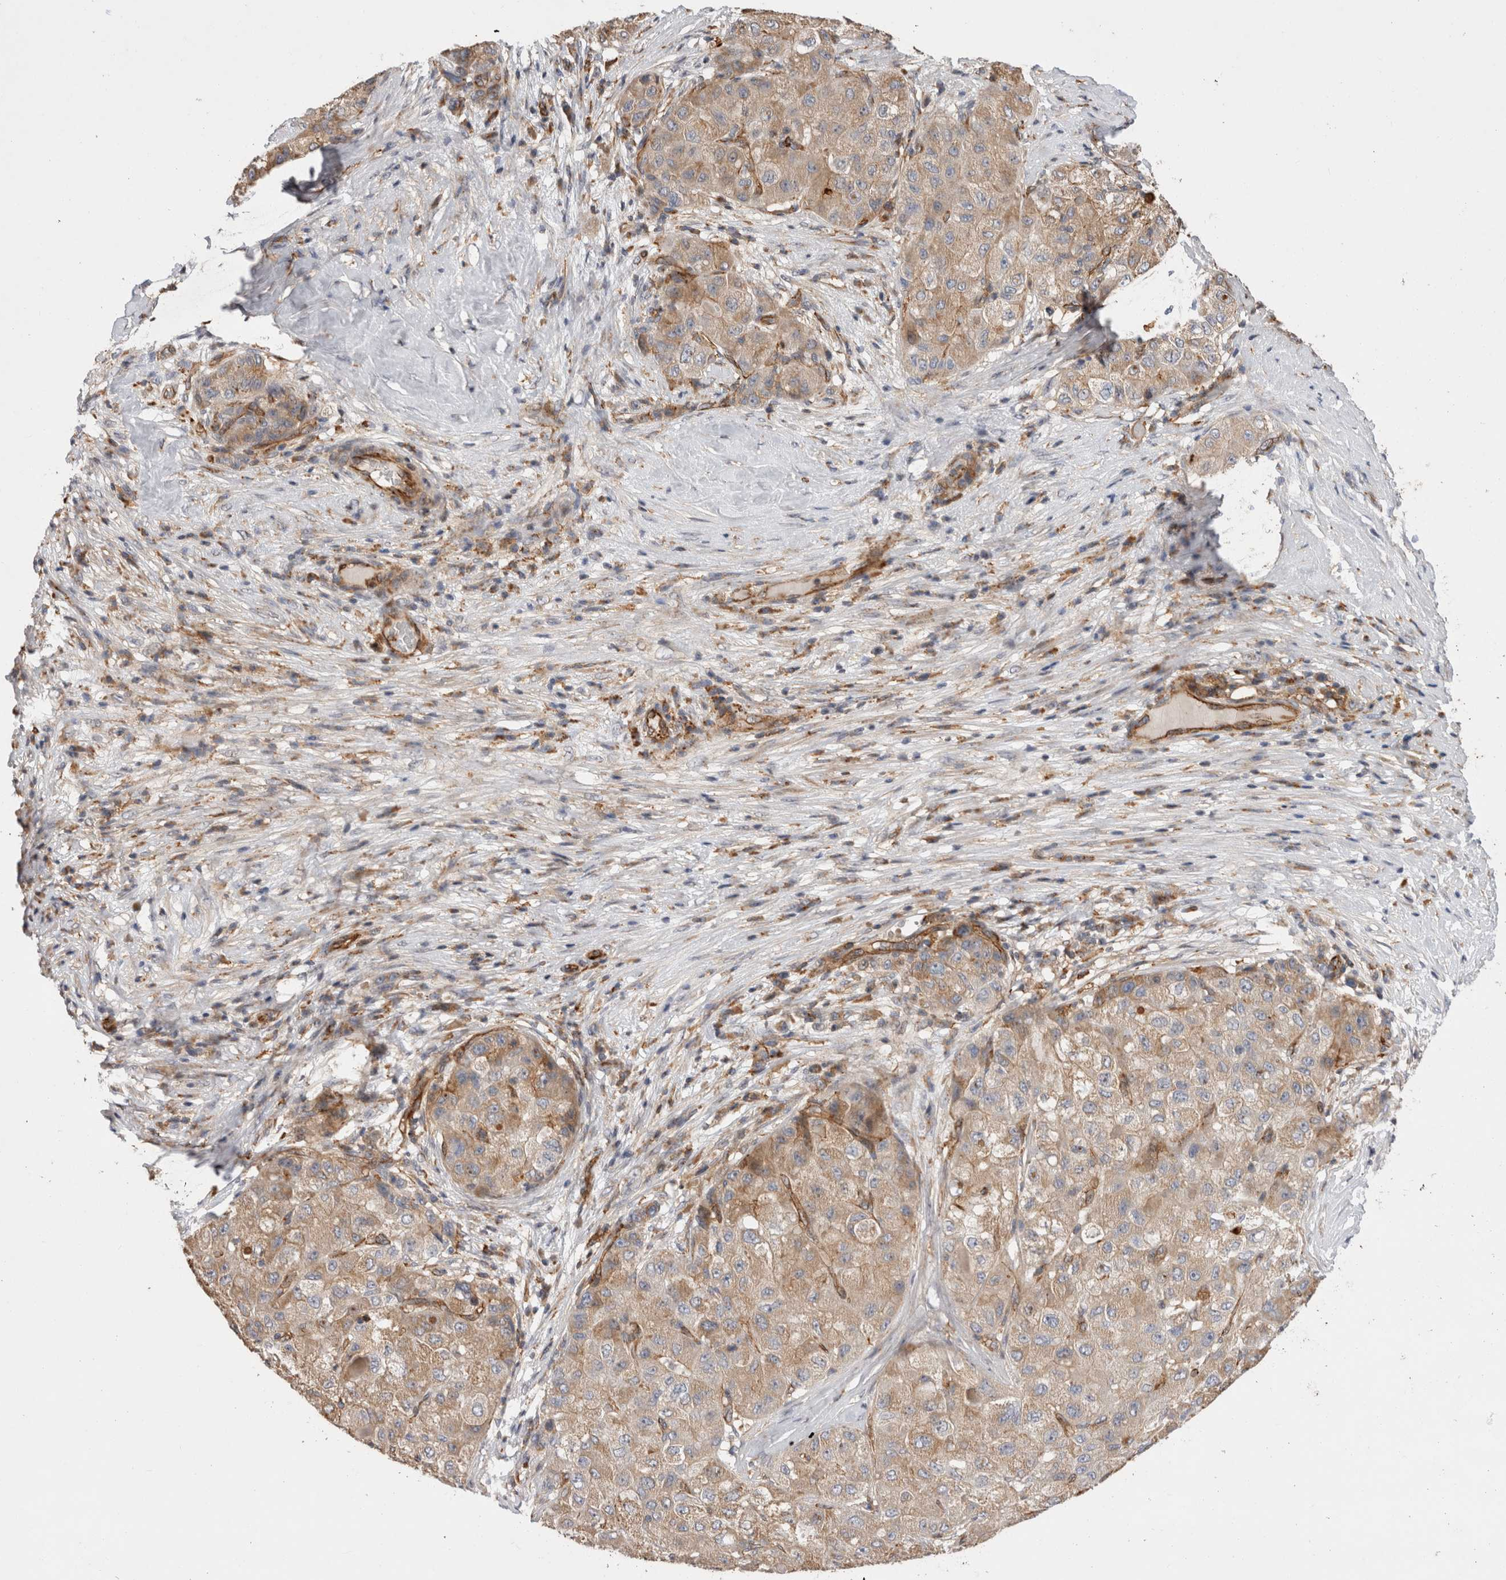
{"staining": {"intensity": "weak", "quantity": ">75%", "location": "cytoplasmic/membranous"}, "tissue": "liver cancer", "cell_type": "Tumor cells", "image_type": "cancer", "snomed": [{"axis": "morphology", "description": "Carcinoma, Hepatocellular, NOS"}, {"axis": "topography", "description": "Liver"}], "caption": "Liver cancer (hepatocellular carcinoma) stained for a protein reveals weak cytoplasmic/membranous positivity in tumor cells.", "gene": "BNIP2", "patient": {"sex": "male", "age": 80}}